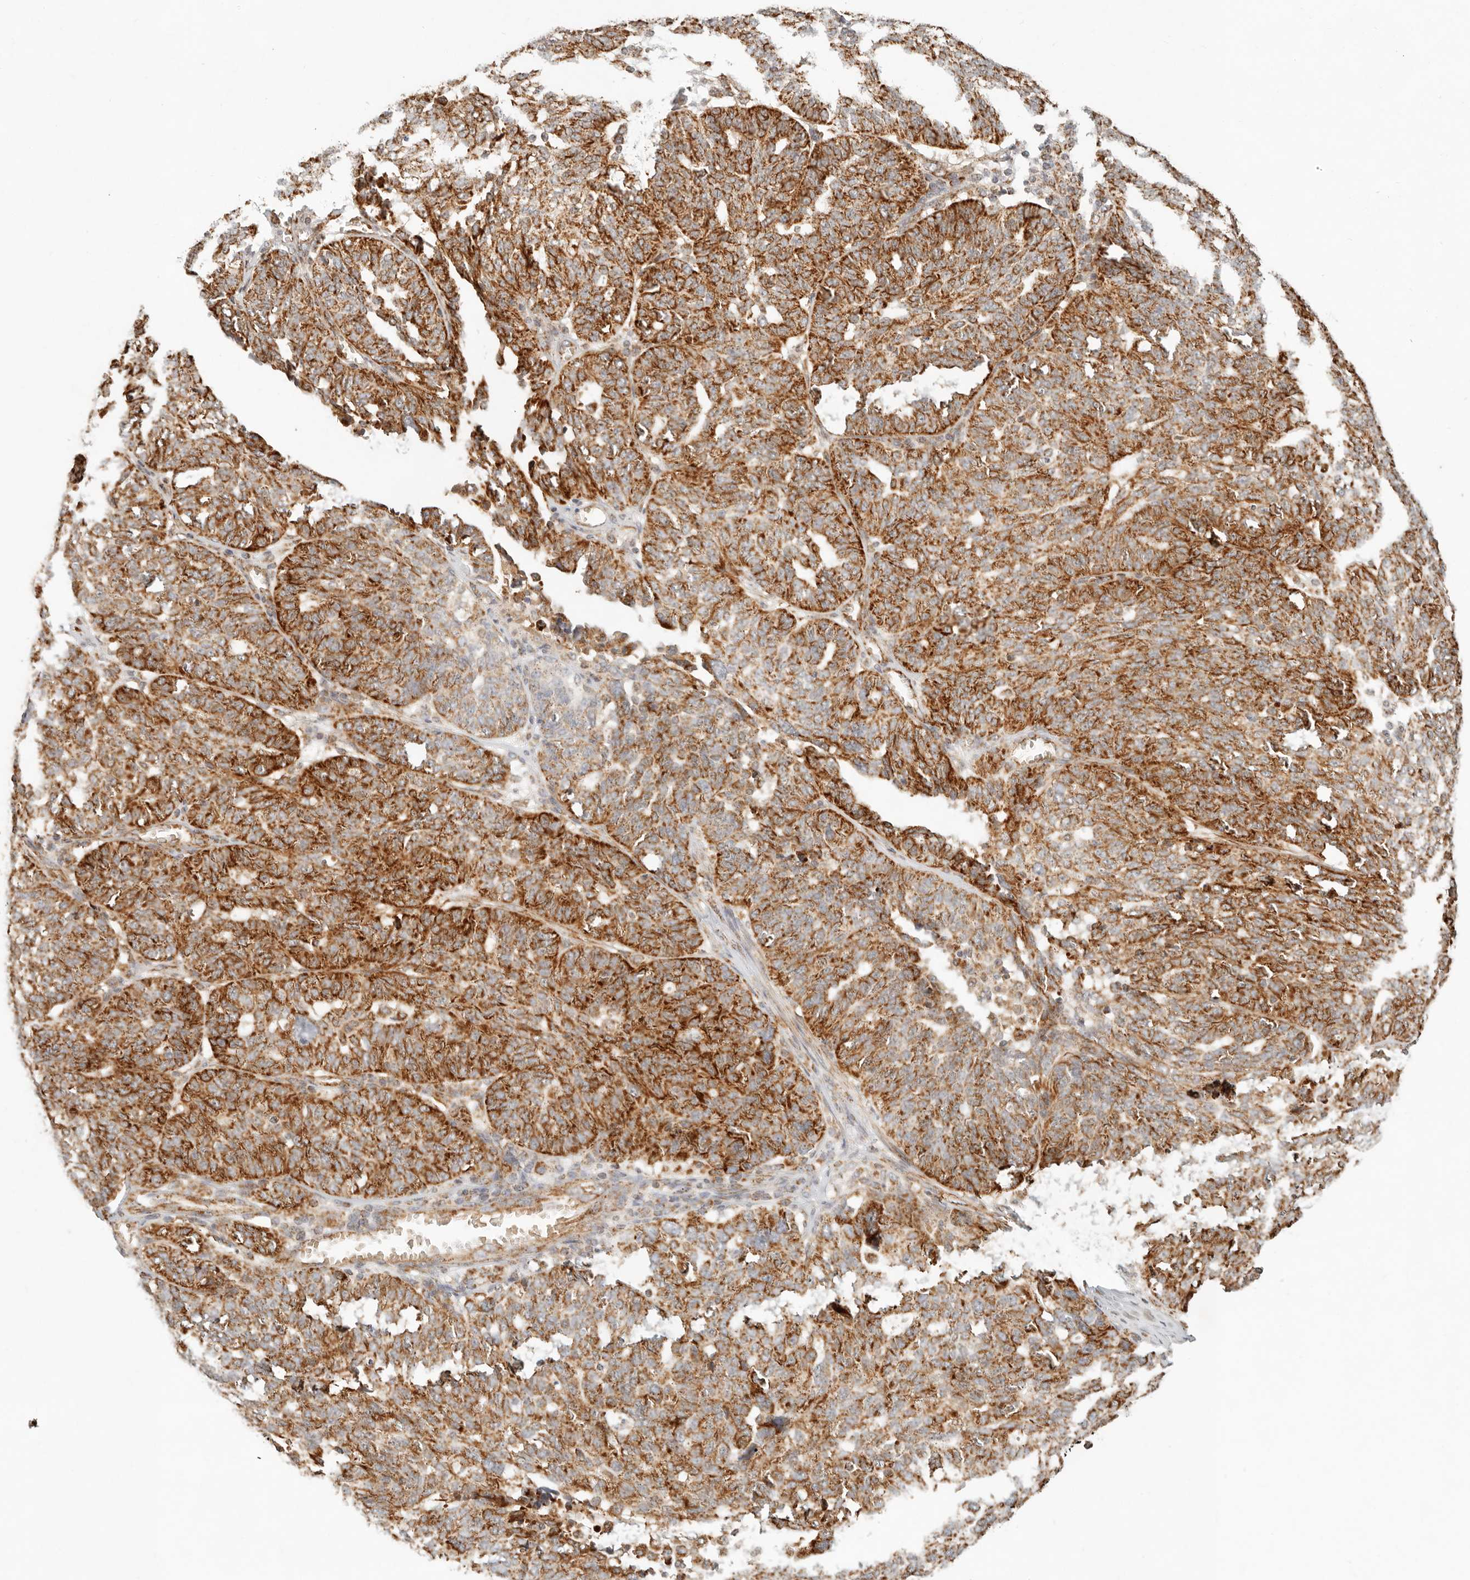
{"staining": {"intensity": "strong", "quantity": ">75%", "location": "cytoplasmic/membranous"}, "tissue": "ovarian cancer", "cell_type": "Tumor cells", "image_type": "cancer", "snomed": [{"axis": "morphology", "description": "Cystadenocarcinoma, serous, NOS"}, {"axis": "topography", "description": "Ovary"}], "caption": "Ovarian cancer (serous cystadenocarcinoma) stained for a protein reveals strong cytoplasmic/membranous positivity in tumor cells.", "gene": "MRPL55", "patient": {"sex": "female", "age": 59}}